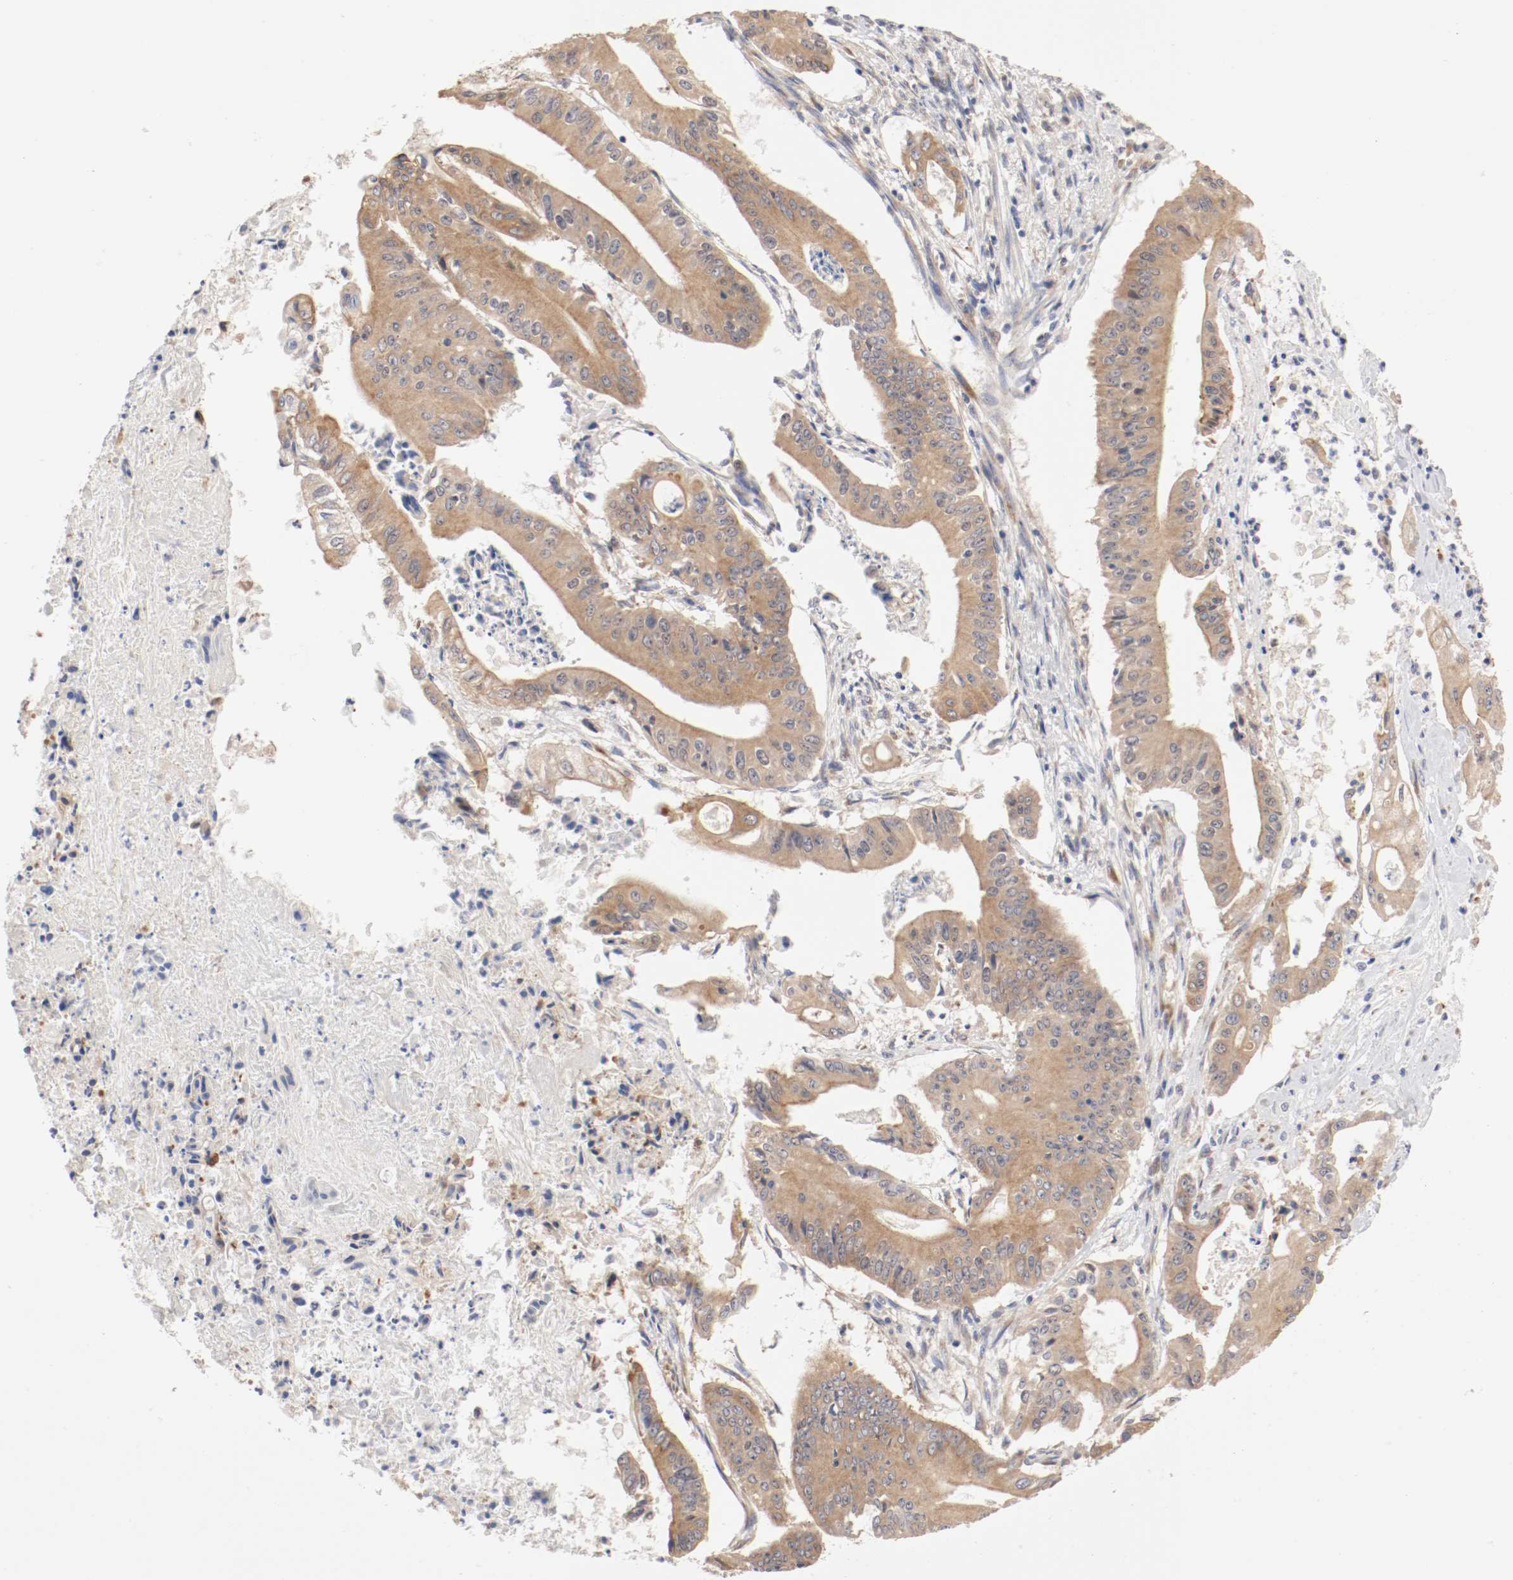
{"staining": {"intensity": "weak", "quantity": ">75%", "location": "cytoplasmic/membranous"}, "tissue": "pancreatic cancer", "cell_type": "Tumor cells", "image_type": "cancer", "snomed": [{"axis": "morphology", "description": "Normal tissue, NOS"}, {"axis": "topography", "description": "Lymph node"}], "caption": "Immunohistochemical staining of human pancreatic cancer reveals low levels of weak cytoplasmic/membranous protein positivity in about >75% of tumor cells.", "gene": "FKBP3", "patient": {"sex": "male", "age": 62}}